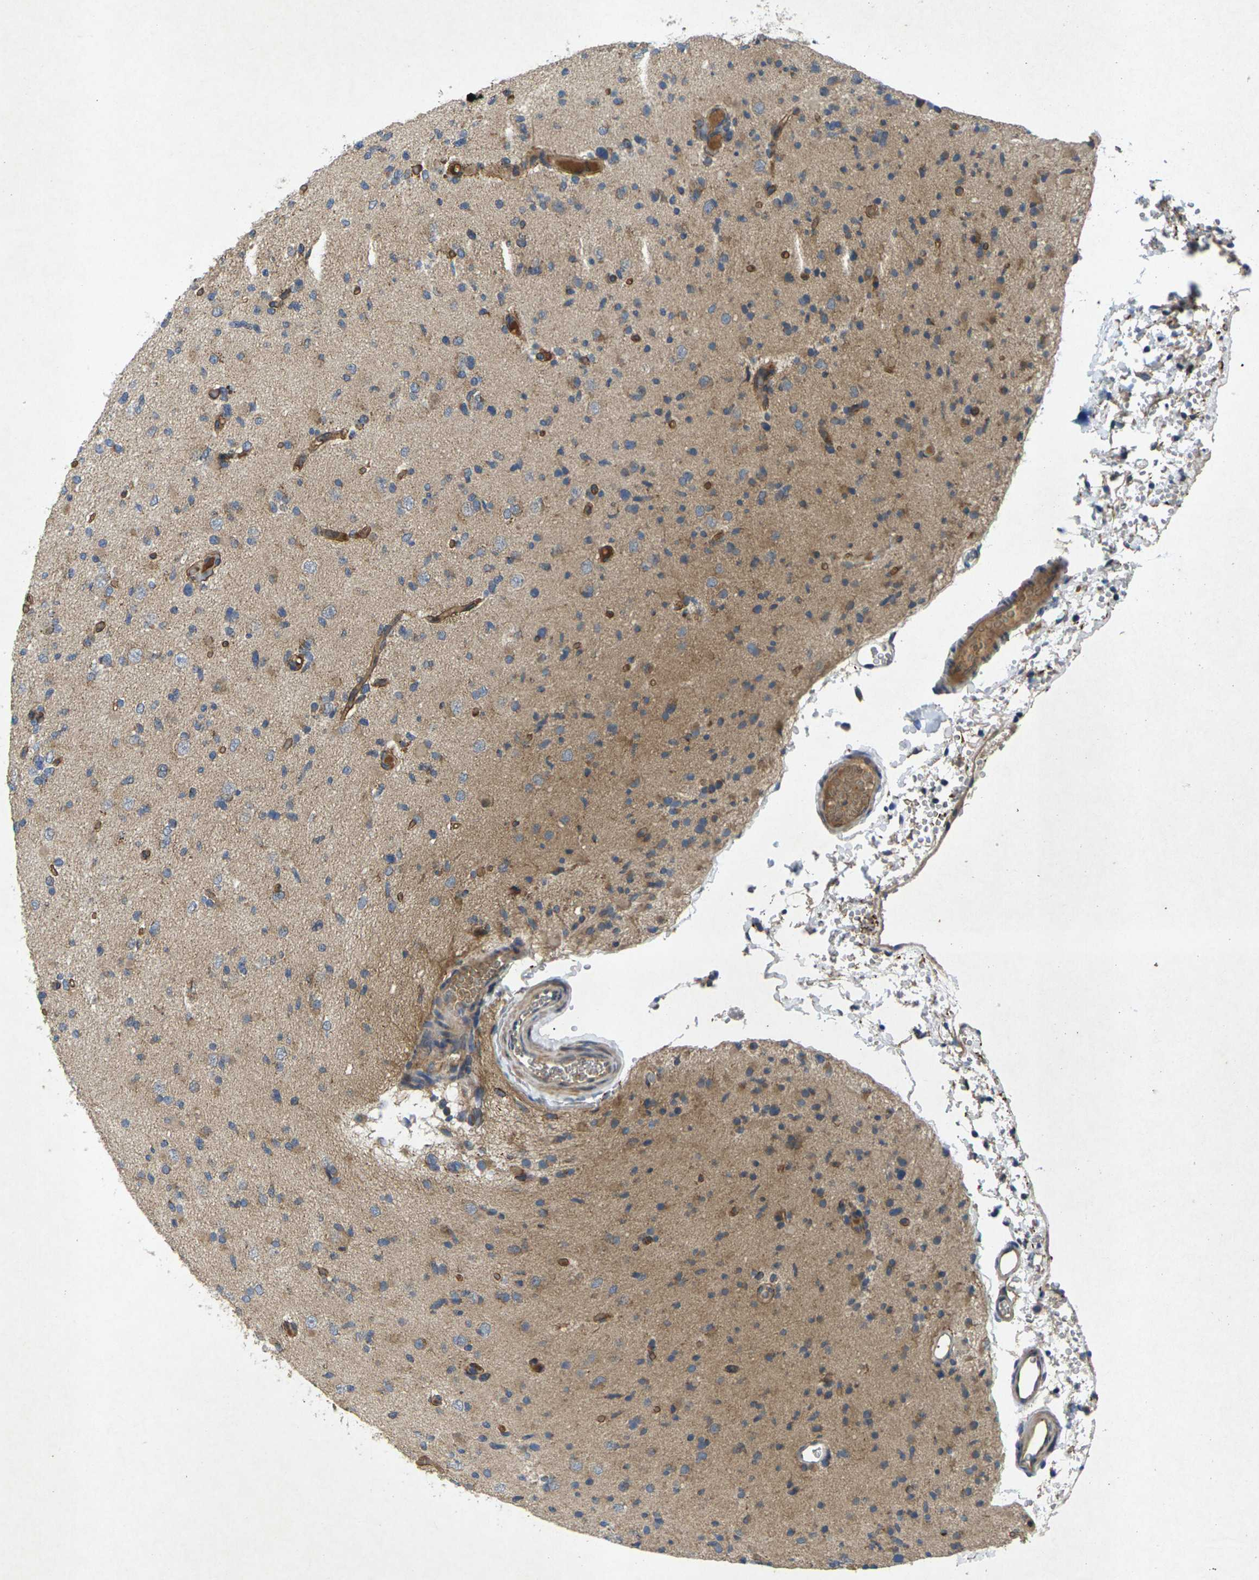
{"staining": {"intensity": "moderate", "quantity": "25%-75%", "location": "cytoplasmic/membranous"}, "tissue": "glioma", "cell_type": "Tumor cells", "image_type": "cancer", "snomed": [{"axis": "morphology", "description": "Glioma, malignant, Low grade"}, {"axis": "topography", "description": "Brain"}], "caption": "The micrograph demonstrates staining of glioma, revealing moderate cytoplasmic/membranous protein expression (brown color) within tumor cells. Nuclei are stained in blue.", "gene": "KIF1B", "patient": {"sex": "female", "age": 22}}